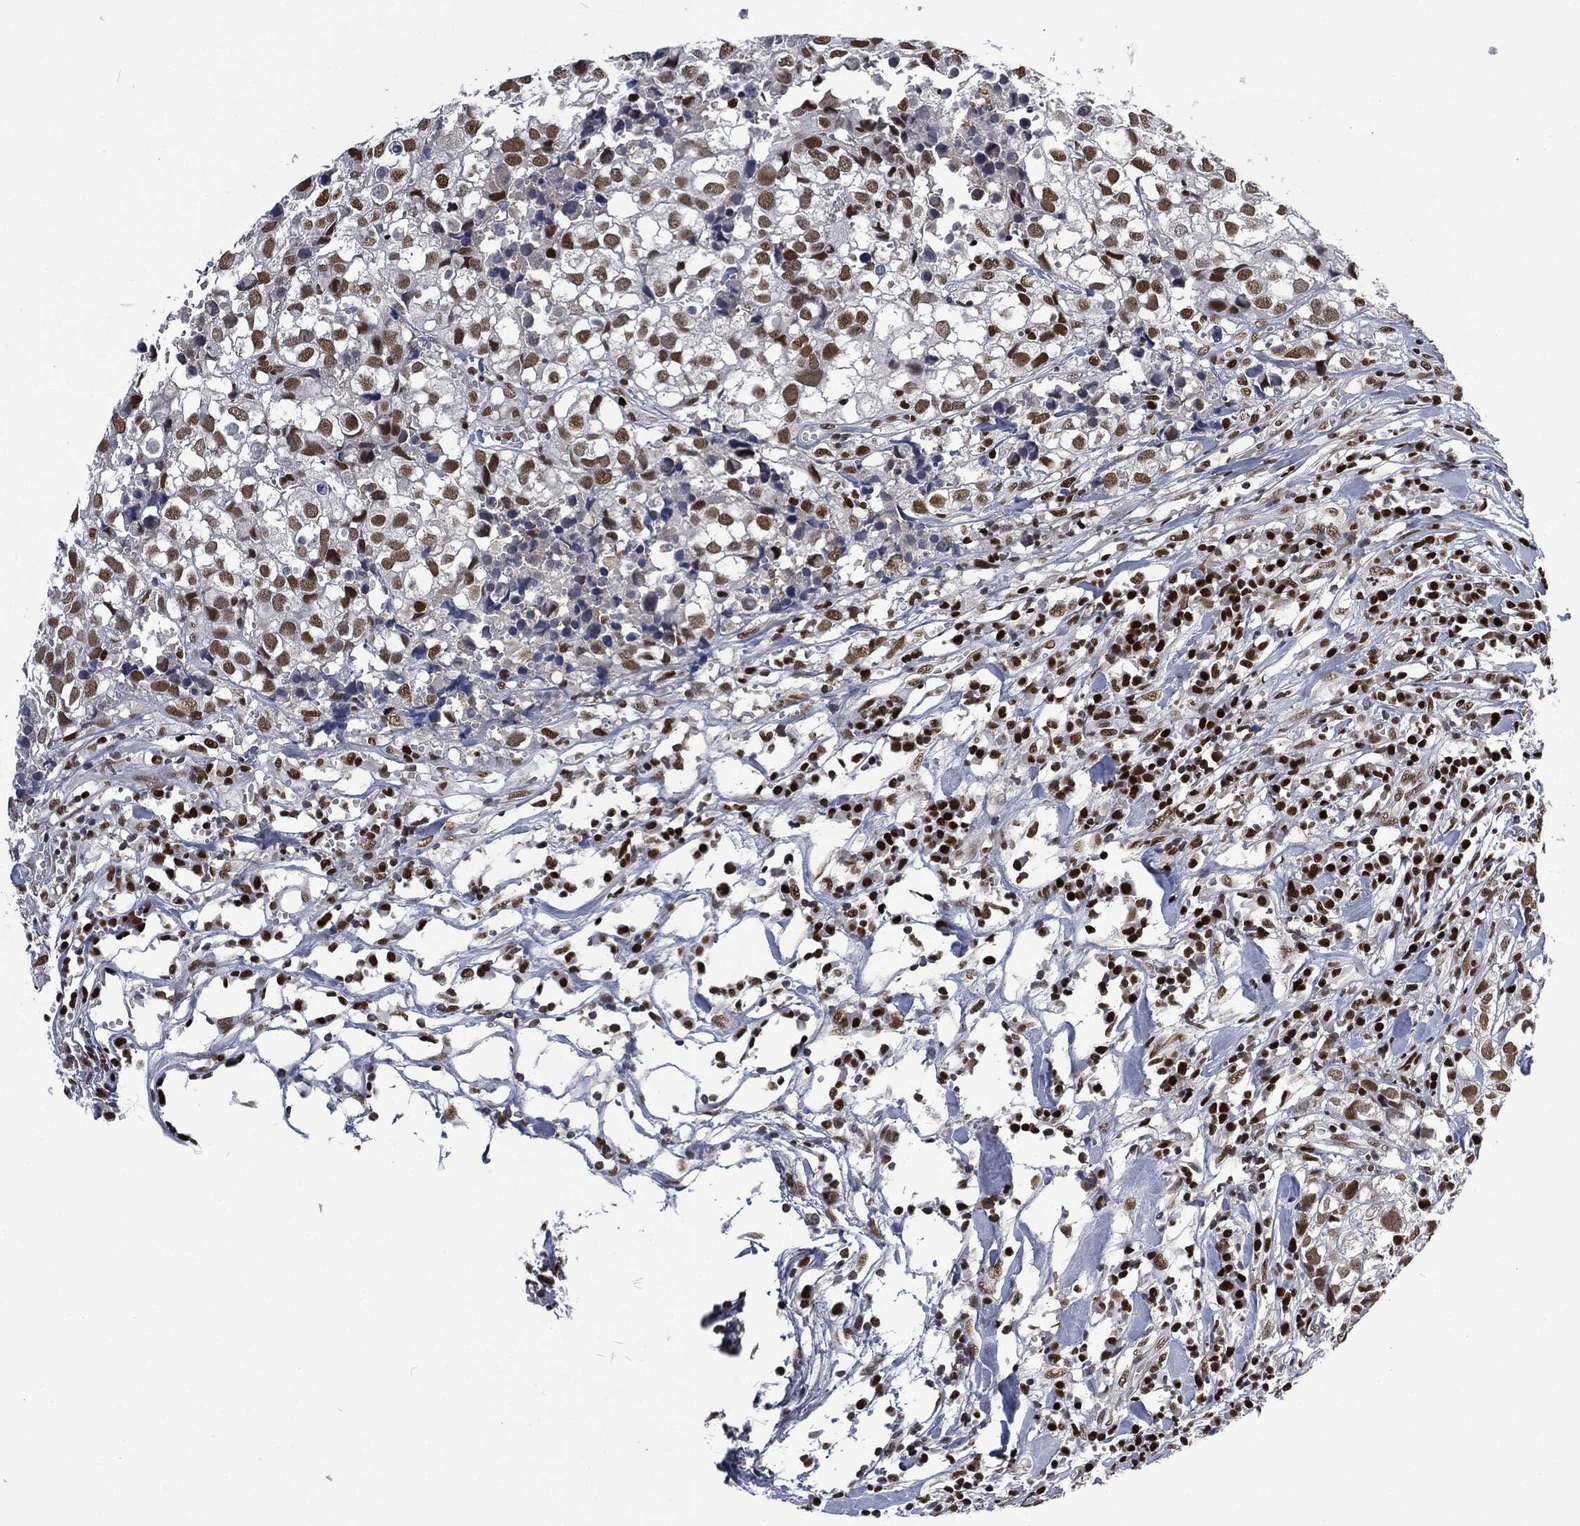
{"staining": {"intensity": "moderate", "quantity": "25%-75%", "location": "nuclear"}, "tissue": "breast cancer", "cell_type": "Tumor cells", "image_type": "cancer", "snomed": [{"axis": "morphology", "description": "Duct carcinoma"}, {"axis": "topography", "description": "Breast"}], "caption": "Breast cancer (infiltrating ductal carcinoma) tissue demonstrates moderate nuclear expression in approximately 25%-75% of tumor cells", "gene": "DCPS", "patient": {"sex": "female", "age": 30}}